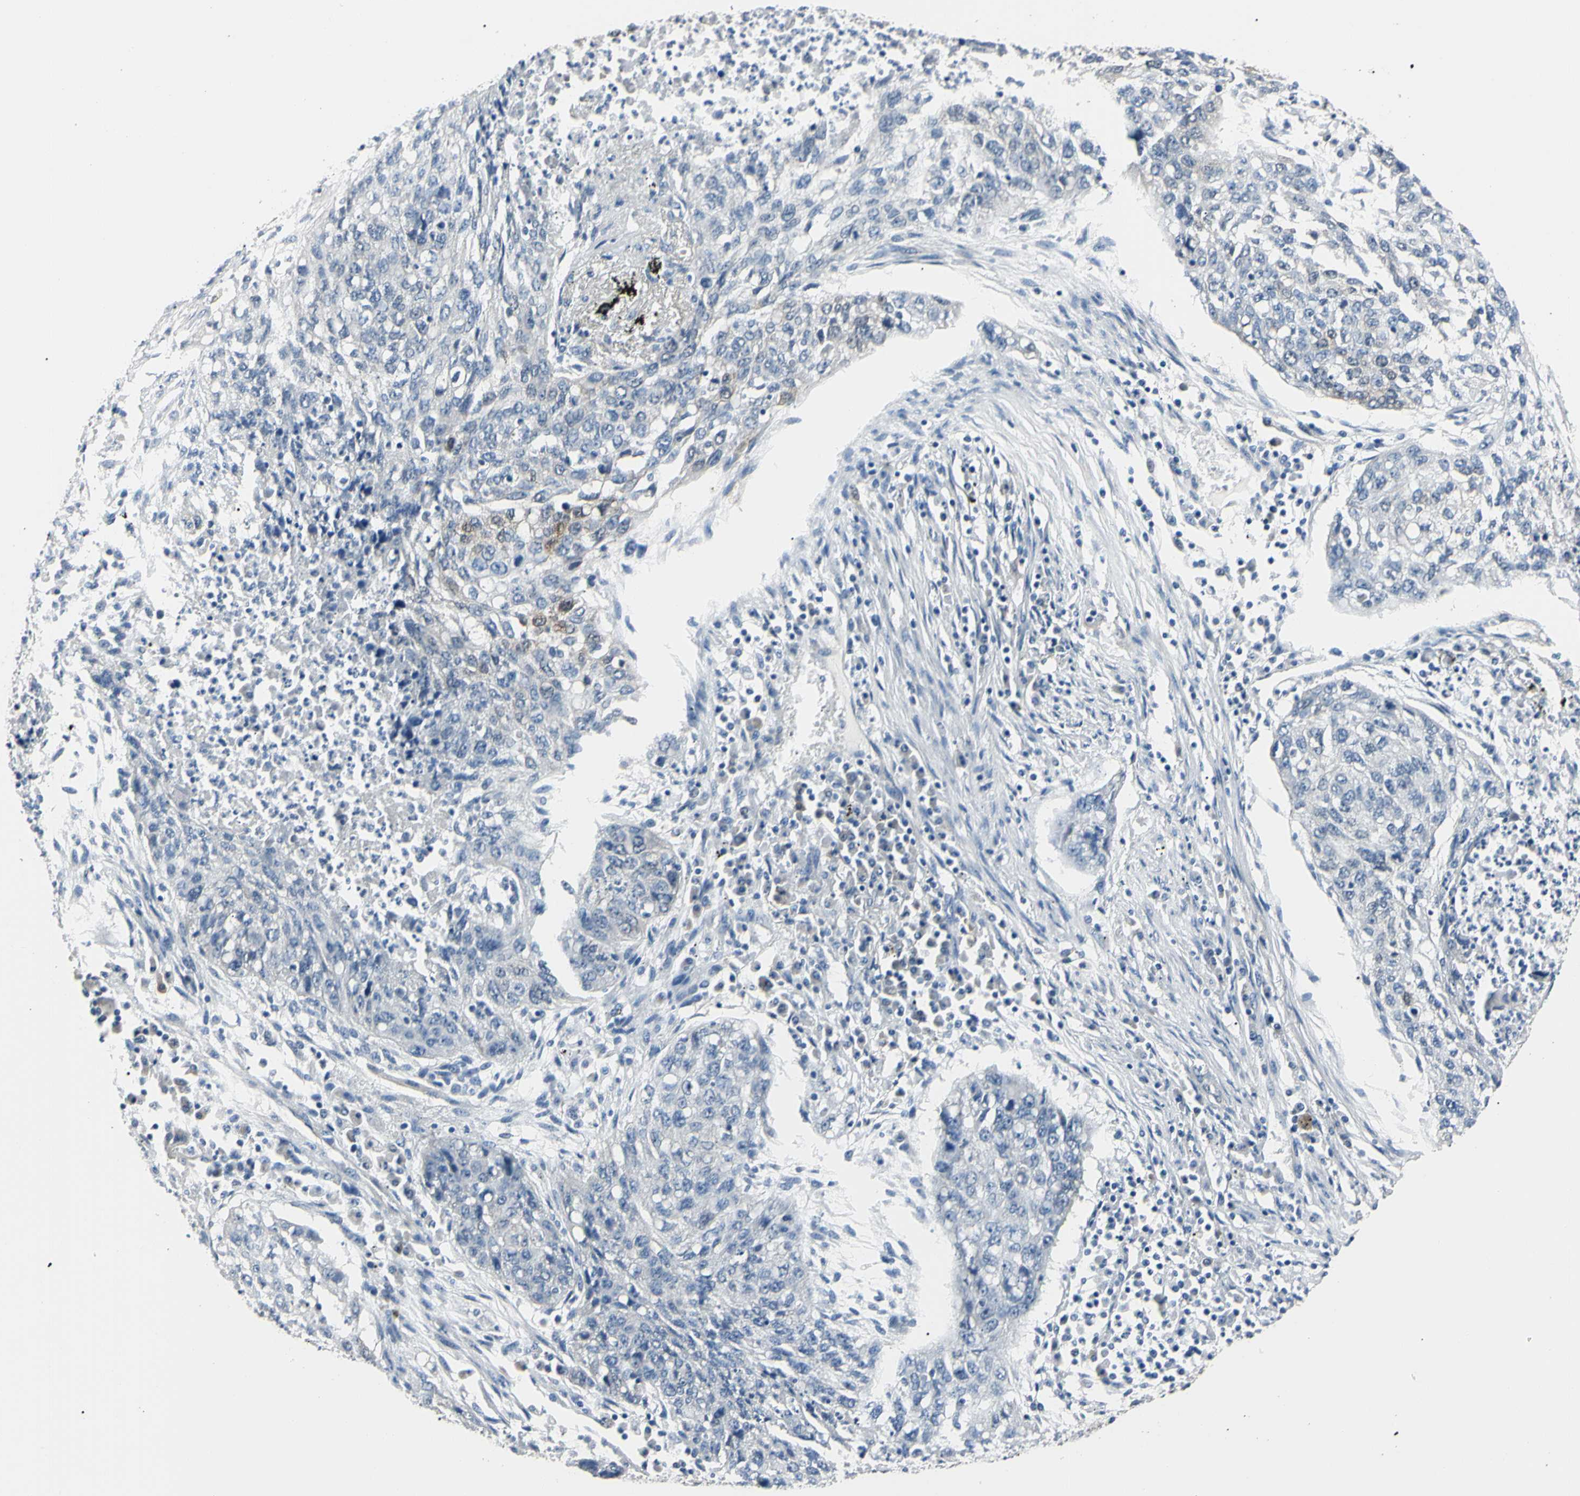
{"staining": {"intensity": "negative", "quantity": "none", "location": "none"}, "tissue": "lung cancer", "cell_type": "Tumor cells", "image_type": "cancer", "snomed": [{"axis": "morphology", "description": "Squamous cell carcinoma, NOS"}, {"axis": "topography", "description": "Lung"}], "caption": "The immunohistochemistry photomicrograph has no significant positivity in tumor cells of lung cancer tissue. (DAB IHC with hematoxylin counter stain).", "gene": "AKR1C3", "patient": {"sex": "female", "age": 63}}